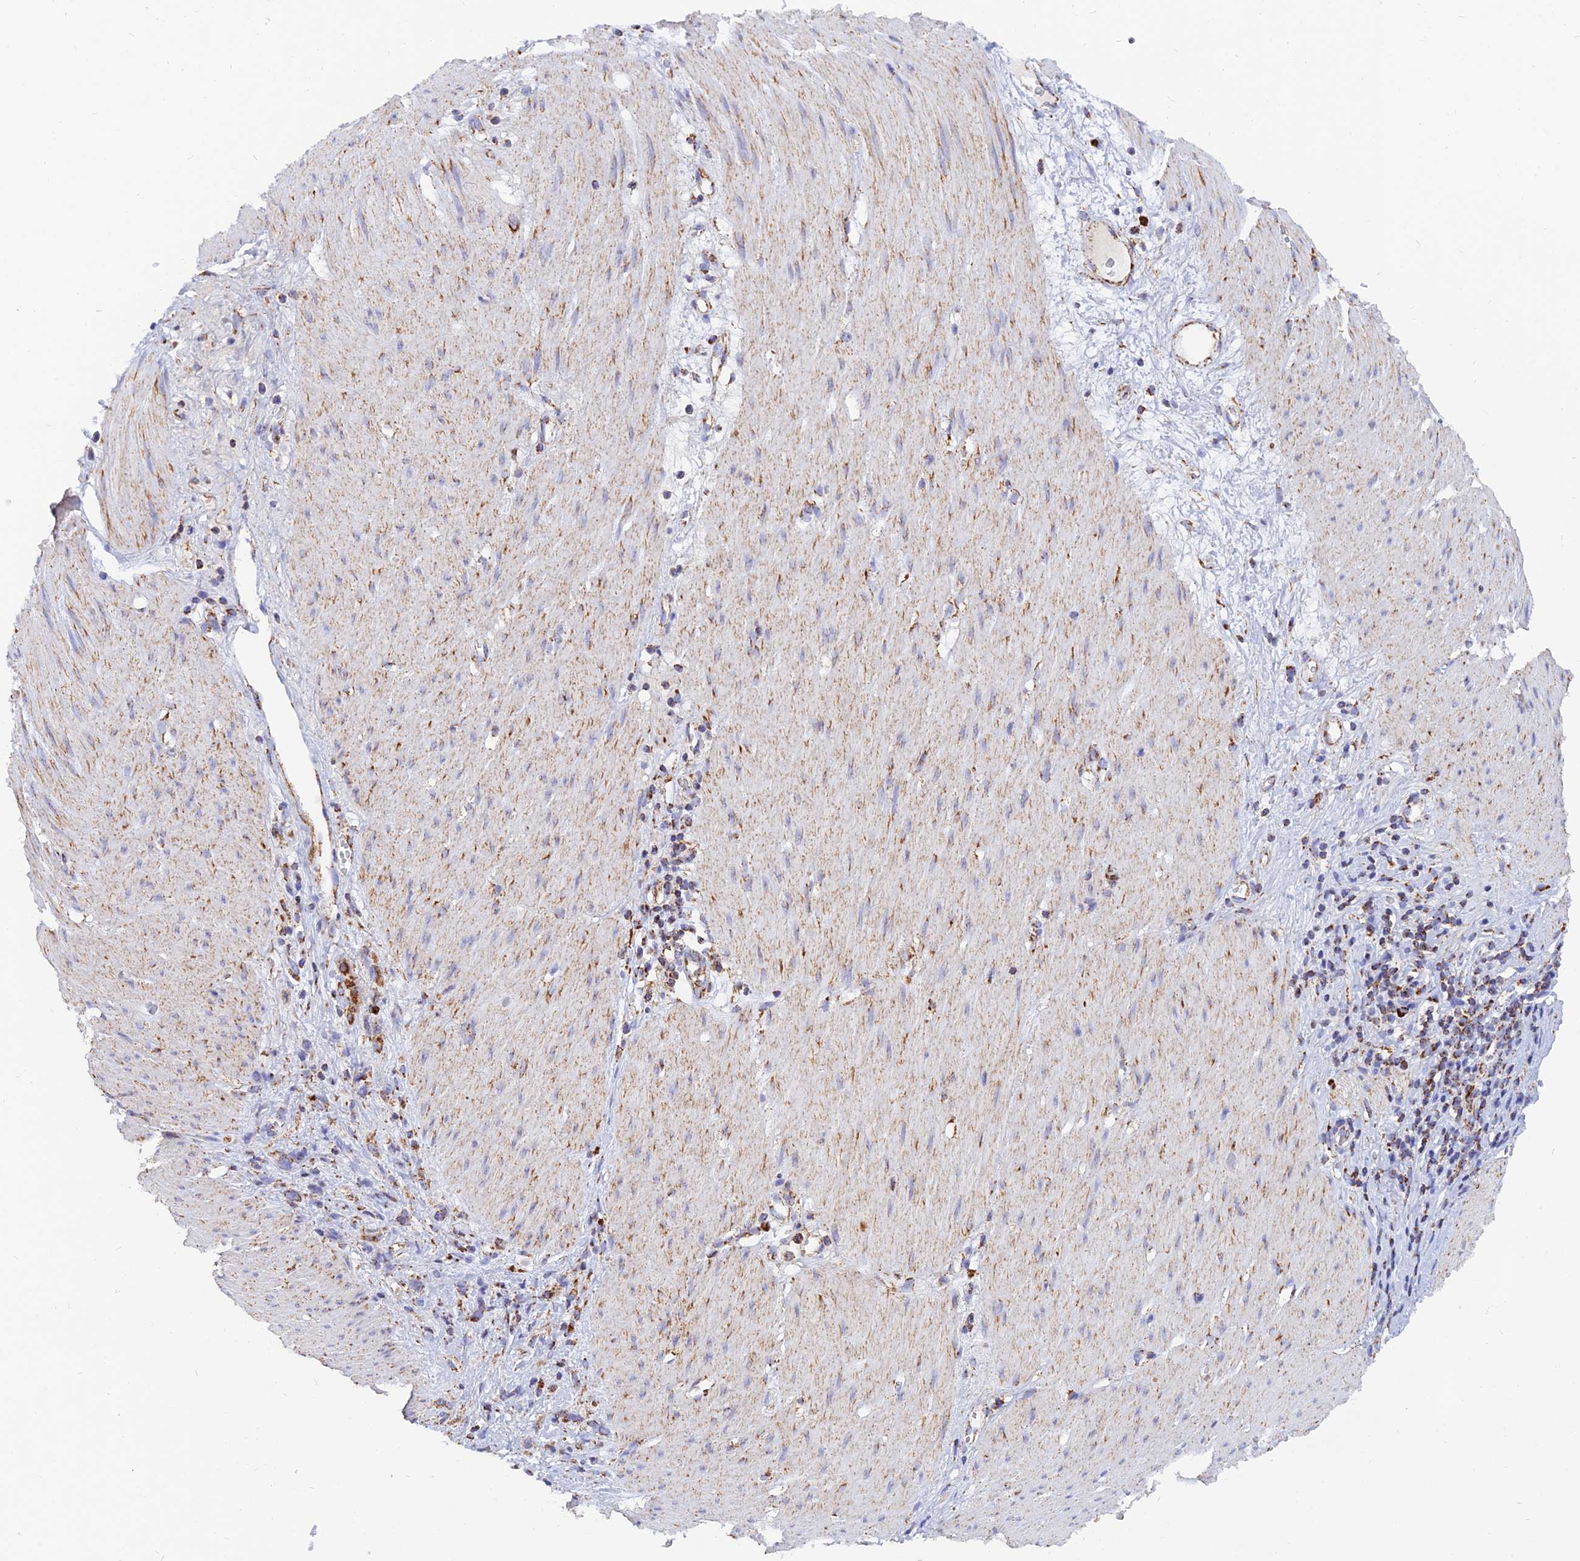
{"staining": {"intensity": "strong", "quantity": ">75%", "location": "cytoplasmic/membranous"}, "tissue": "stomach cancer", "cell_type": "Tumor cells", "image_type": "cancer", "snomed": [{"axis": "morphology", "description": "Adenocarcinoma, NOS"}, {"axis": "topography", "description": "Stomach"}], "caption": "Strong cytoplasmic/membranous expression for a protein is seen in approximately >75% of tumor cells of stomach cancer (adenocarcinoma) using immunohistochemistry (IHC).", "gene": "NDUFB6", "patient": {"sex": "female", "age": 76}}